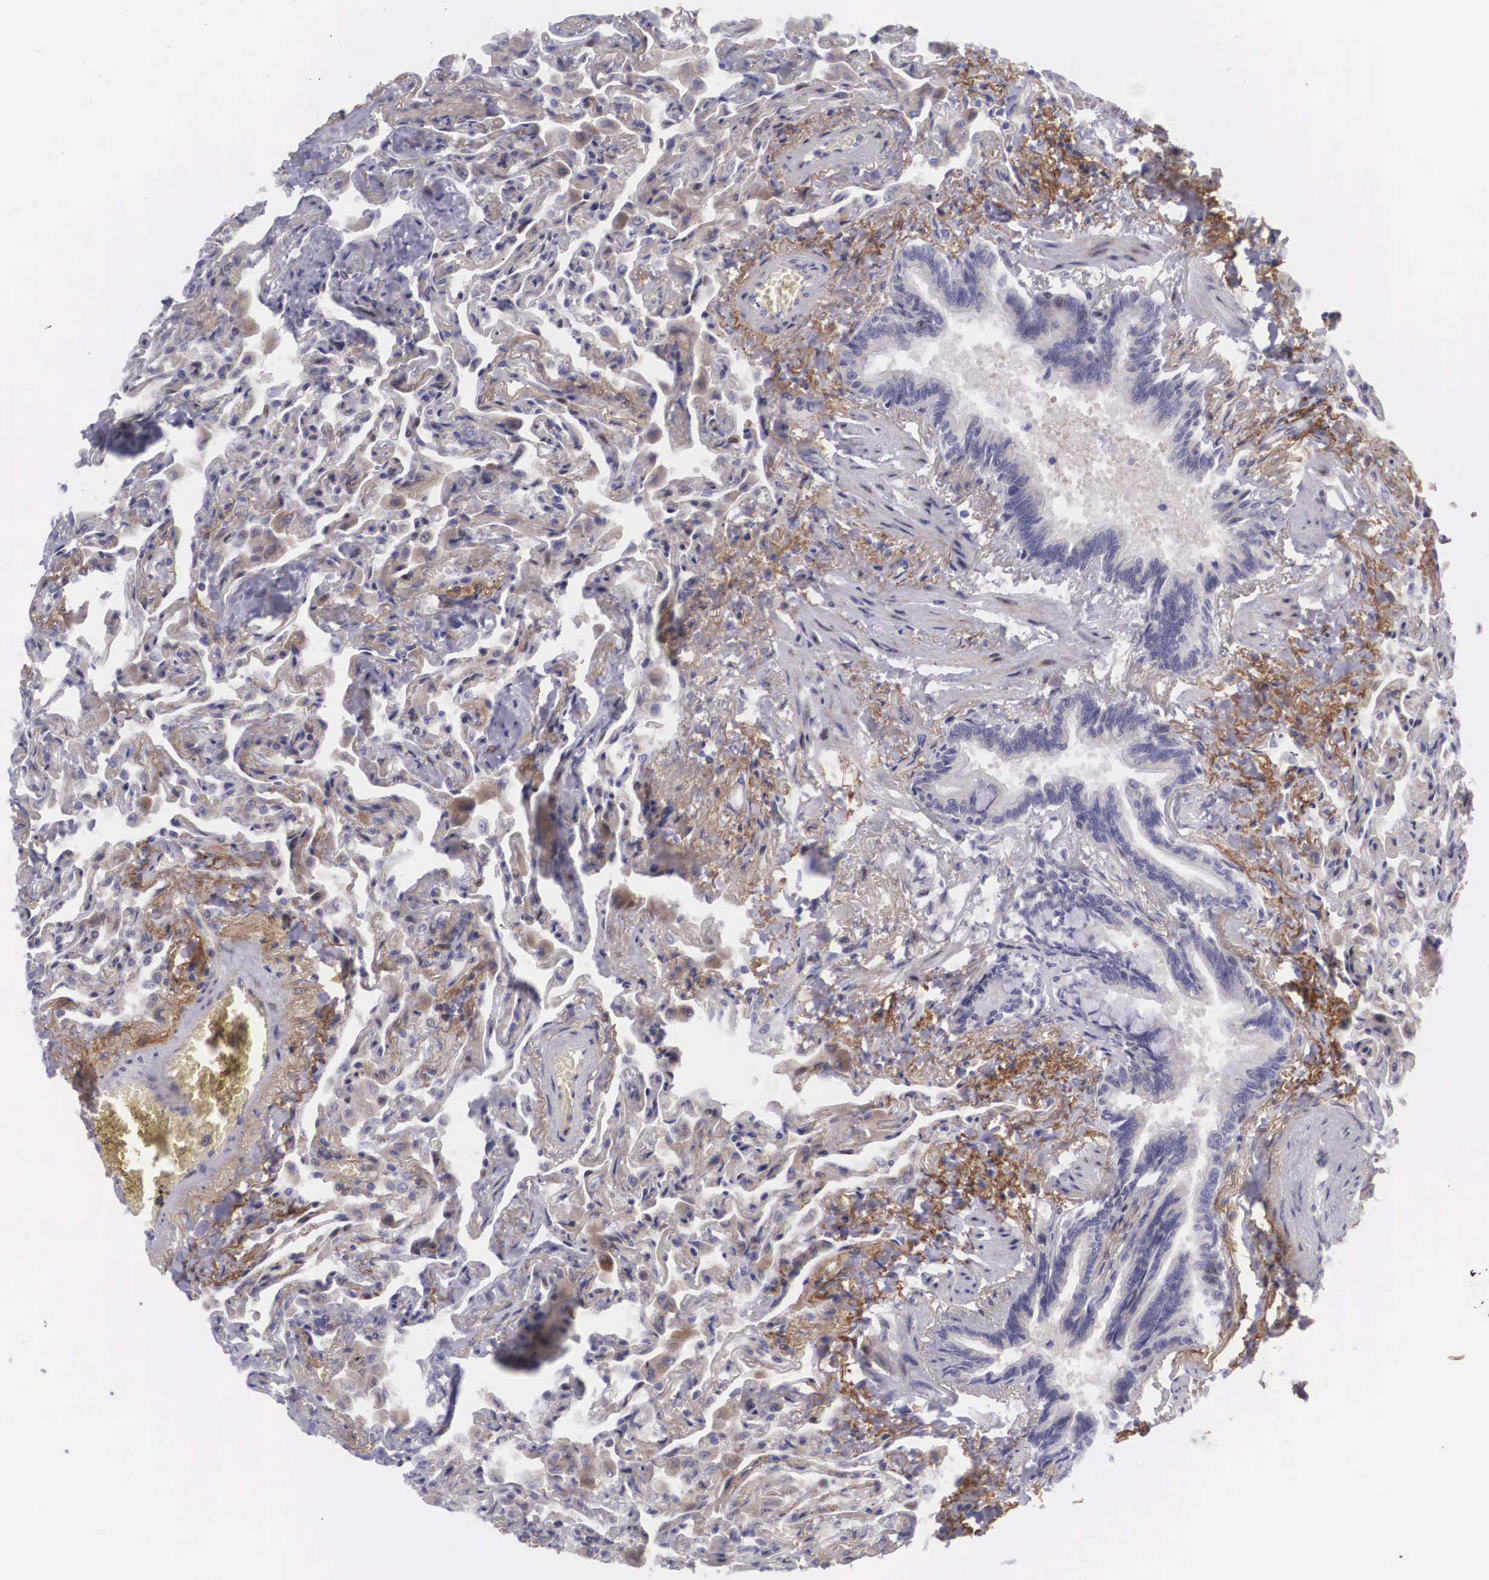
{"staining": {"intensity": "negative", "quantity": "none", "location": "none"}, "tissue": "lung", "cell_type": "Alveolar cells", "image_type": "normal", "snomed": [{"axis": "morphology", "description": "Normal tissue, NOS"}, {"axis": "topography", "description": "Lung"}], "caption": "The photomicrograph exhibits no staining of alveolar cells in normal lung.", "gene": "EMID1", "patient": {"sex": "male", "age": 73}}